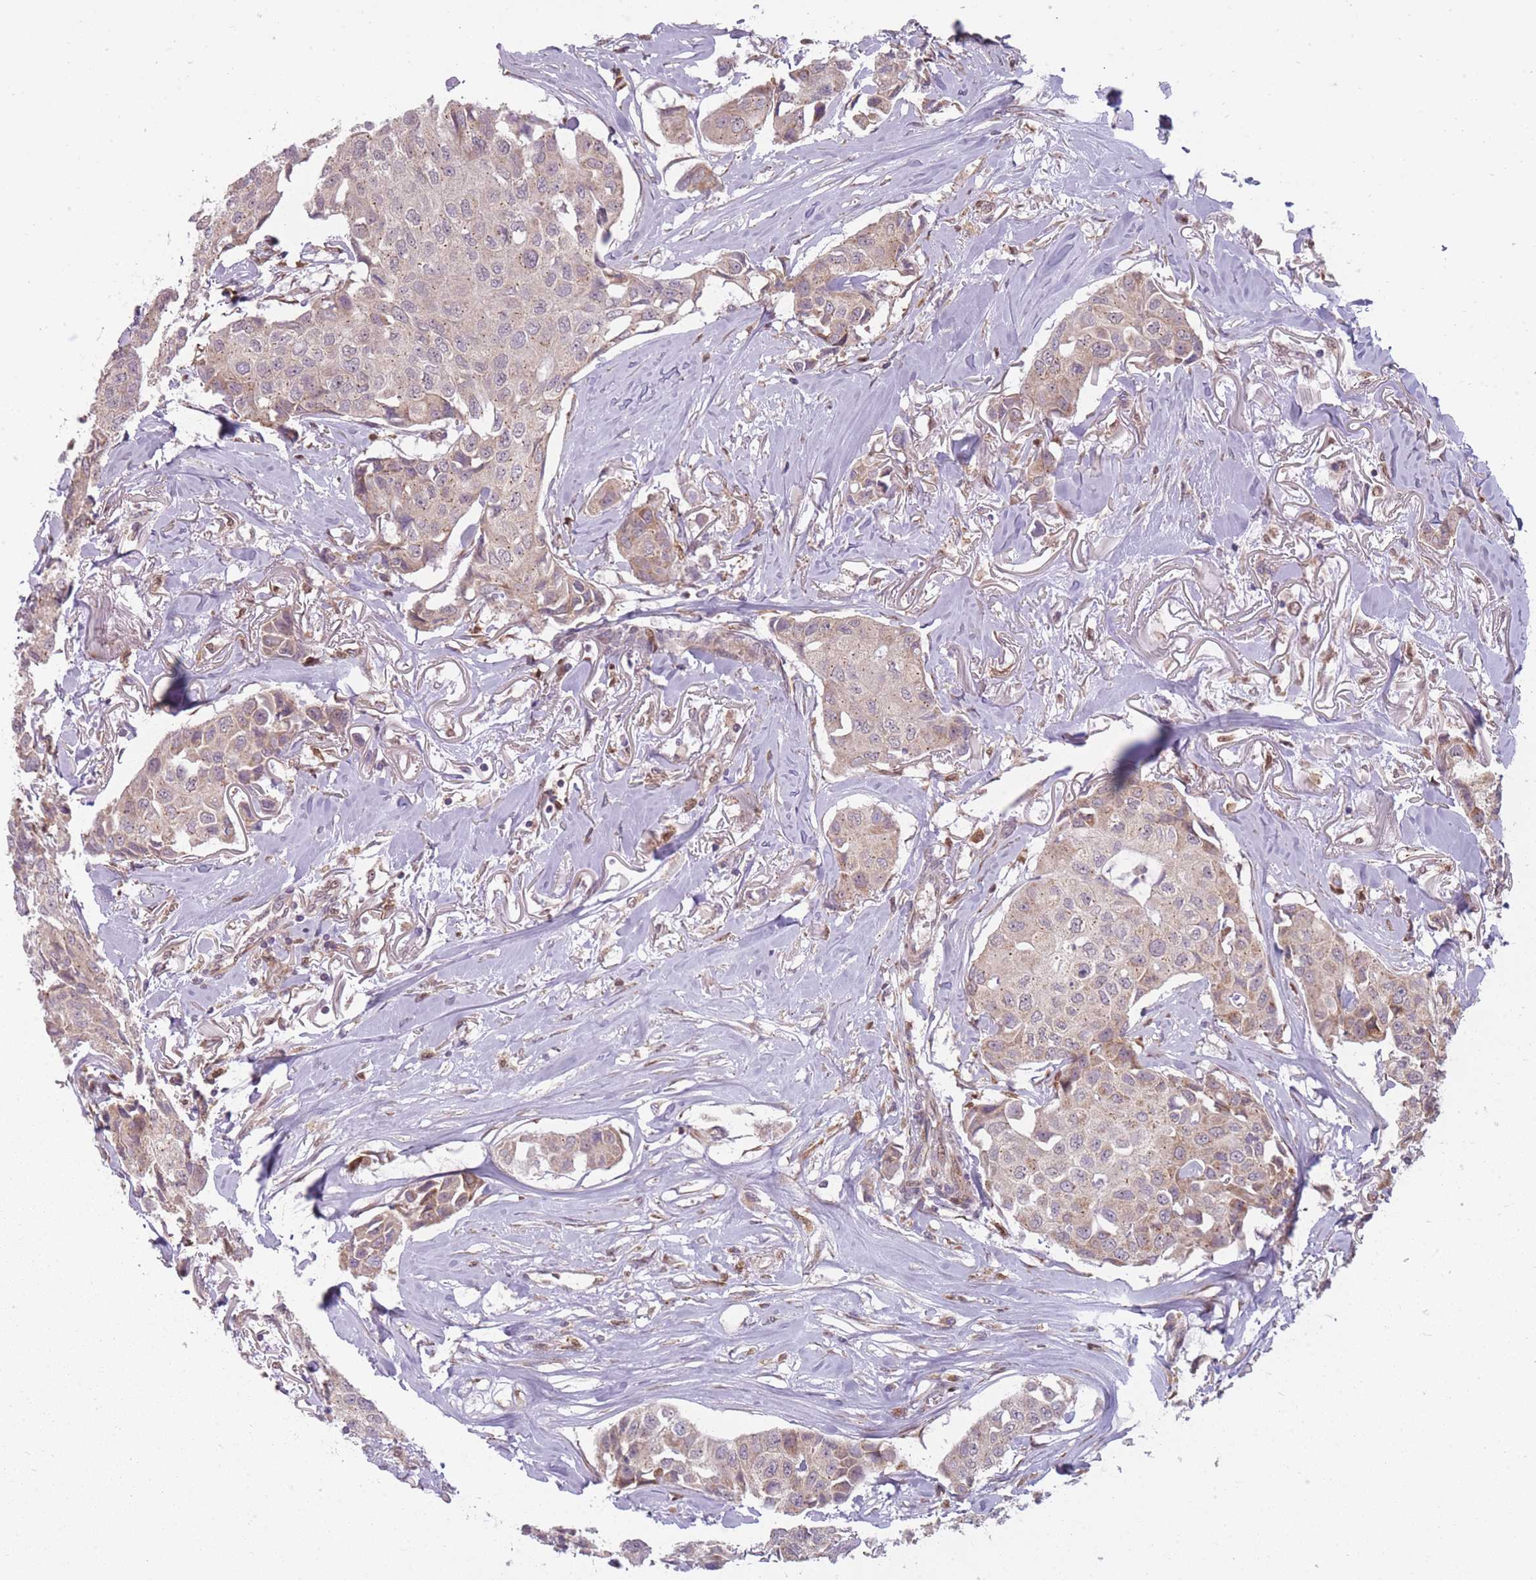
{"staining": {"intensity": "weak", "quantity": "<25%", "location": "cytoplasmic/membranous"}, "tissue": "breast cancer", "cell_type": "Tumor cells", "image_type": "cancer", "snomed": [{"axis": "morphology", "description": "Duct carcinoma"}, {"axis": "topography", "description": "Breast"}], "caption": "There is no significant positivity in tumor cells of invasive ductal carcinoma (breast).", "gene": "LGALS9", "patient": {"sex": "female", "age": 80}}